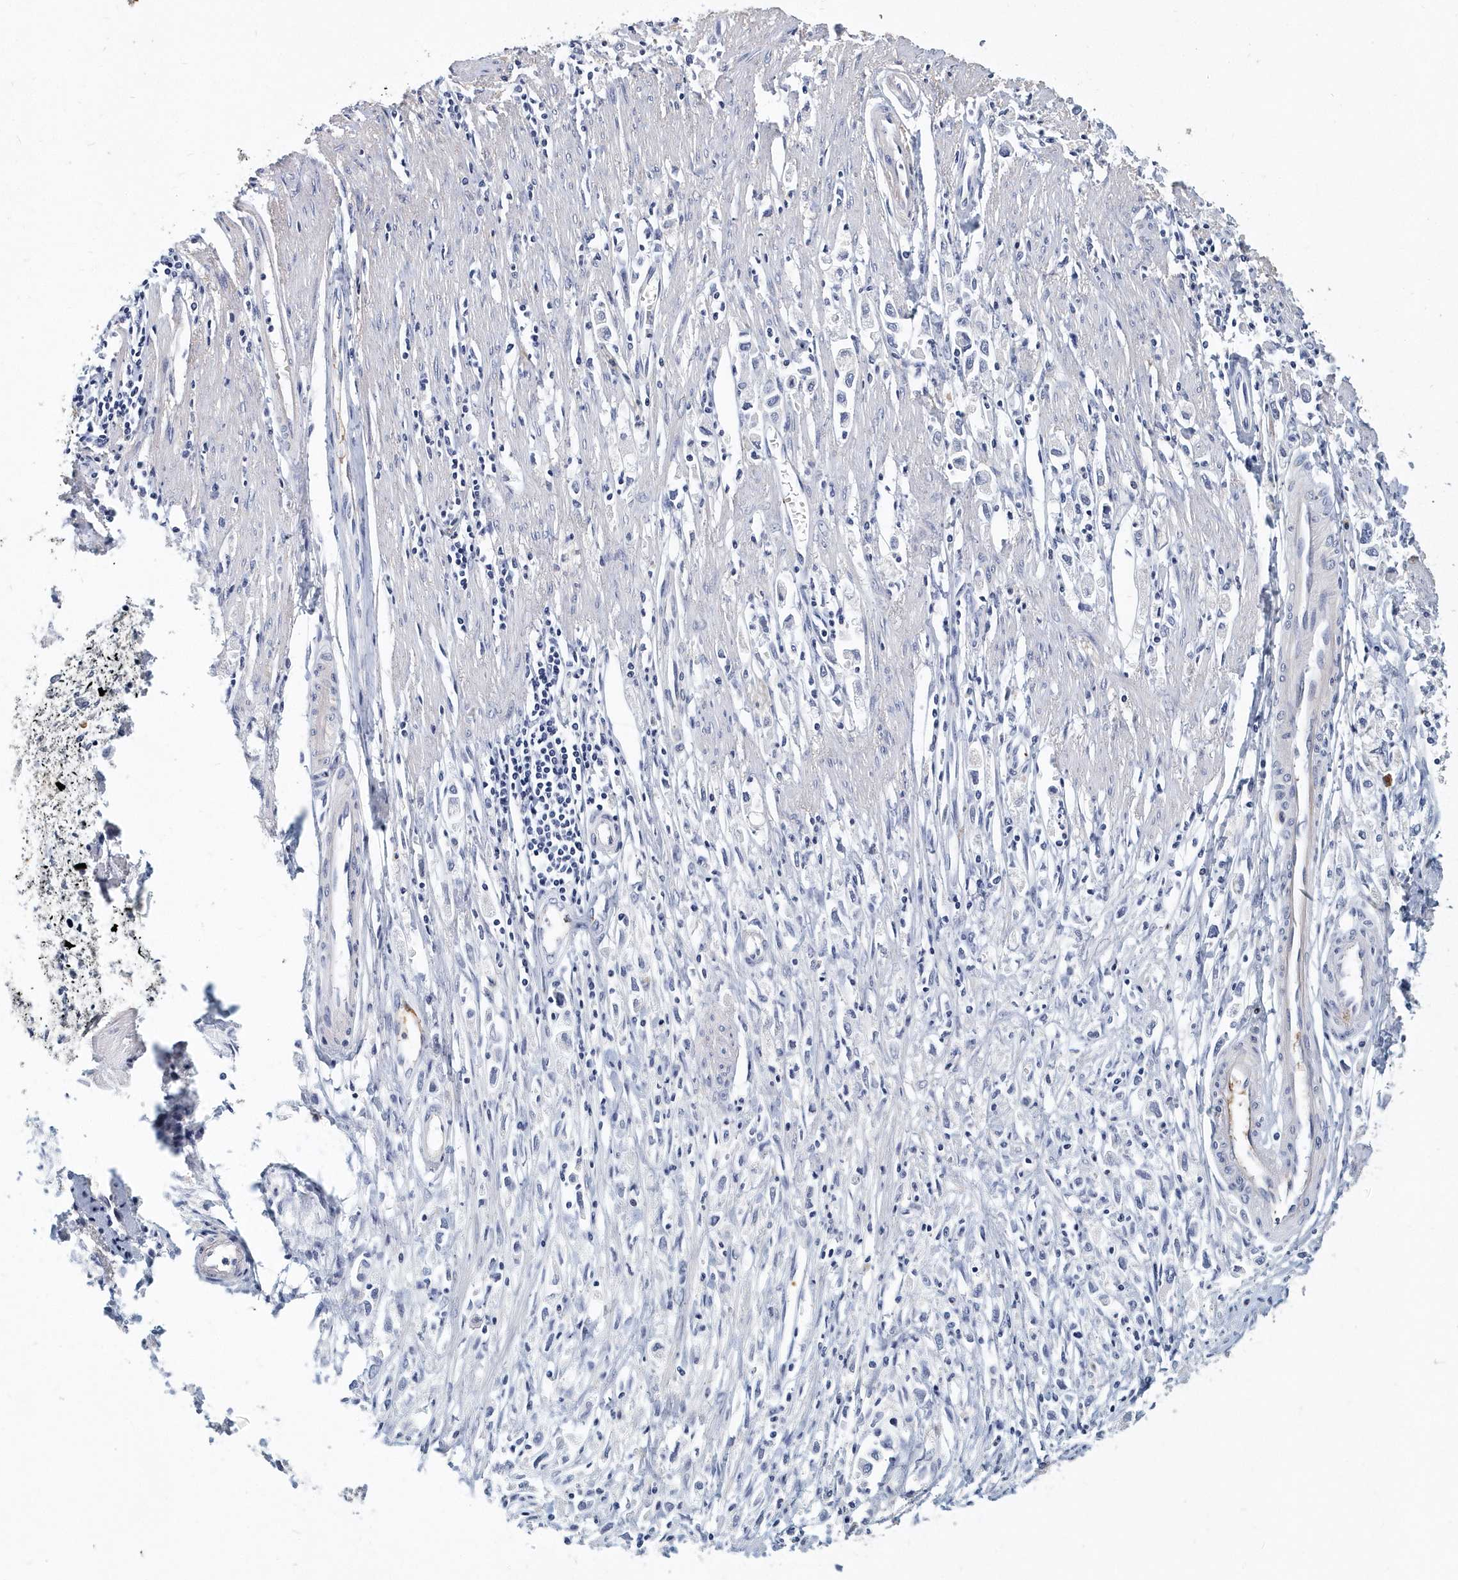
{"staining": {"intensity": "negative", "quantity": "none", "location": "none"}, "tissue": "stomach cancer", "cell_type": "Tumor cells", "image_type": "cancer", "snomed": [{"axis": "morphology", "description": "Adenocarcinoma, NOS"}, {"axis": "topography", "description": "Stomach"}], "caption": "Immunohistochemistry of stomach cancer shows no staining in tumor cells.", "gene": "ITGA2B", "patient": {"sex": "female", "age": 59}}